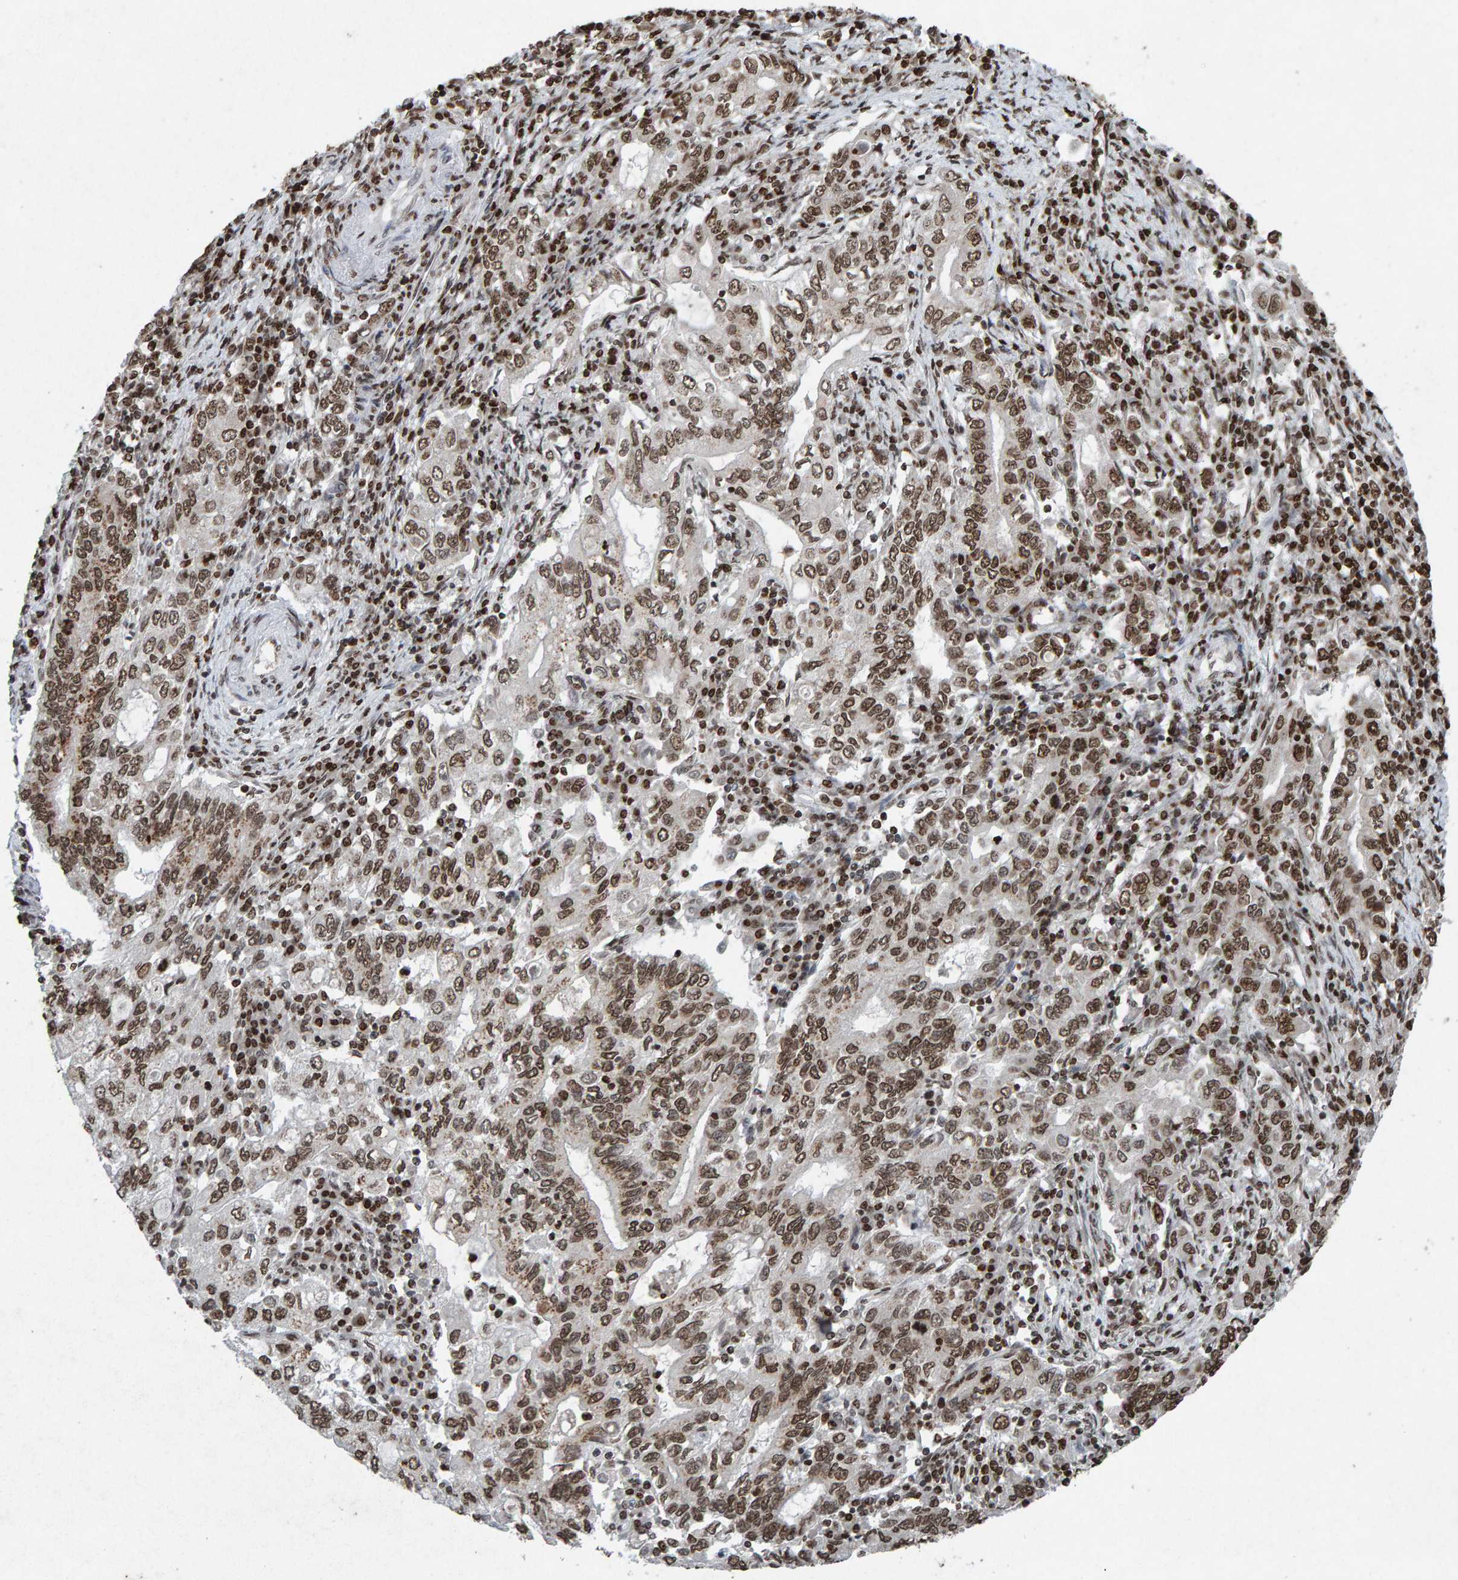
{"staining": {"intensity": "moderate", "quantity": ">75%", "location": "nuclear"}, "tissue": "stomach cancer", "cell_type": "Tumor cells", "image_type": "cancer", "snomed": [{"axis": "morphology", "description": "Adenocarcinoma, NOS"}, {"axis": "topography", "description": "Stomach, lower"}], "caption": "A medium amount of moderate nuclear staining is present in about >75% of tumor cells in stomach adenocarcinoma tissue.", "gene": "H2AZ1", "patient": {"sex": "female", "age": 72}}